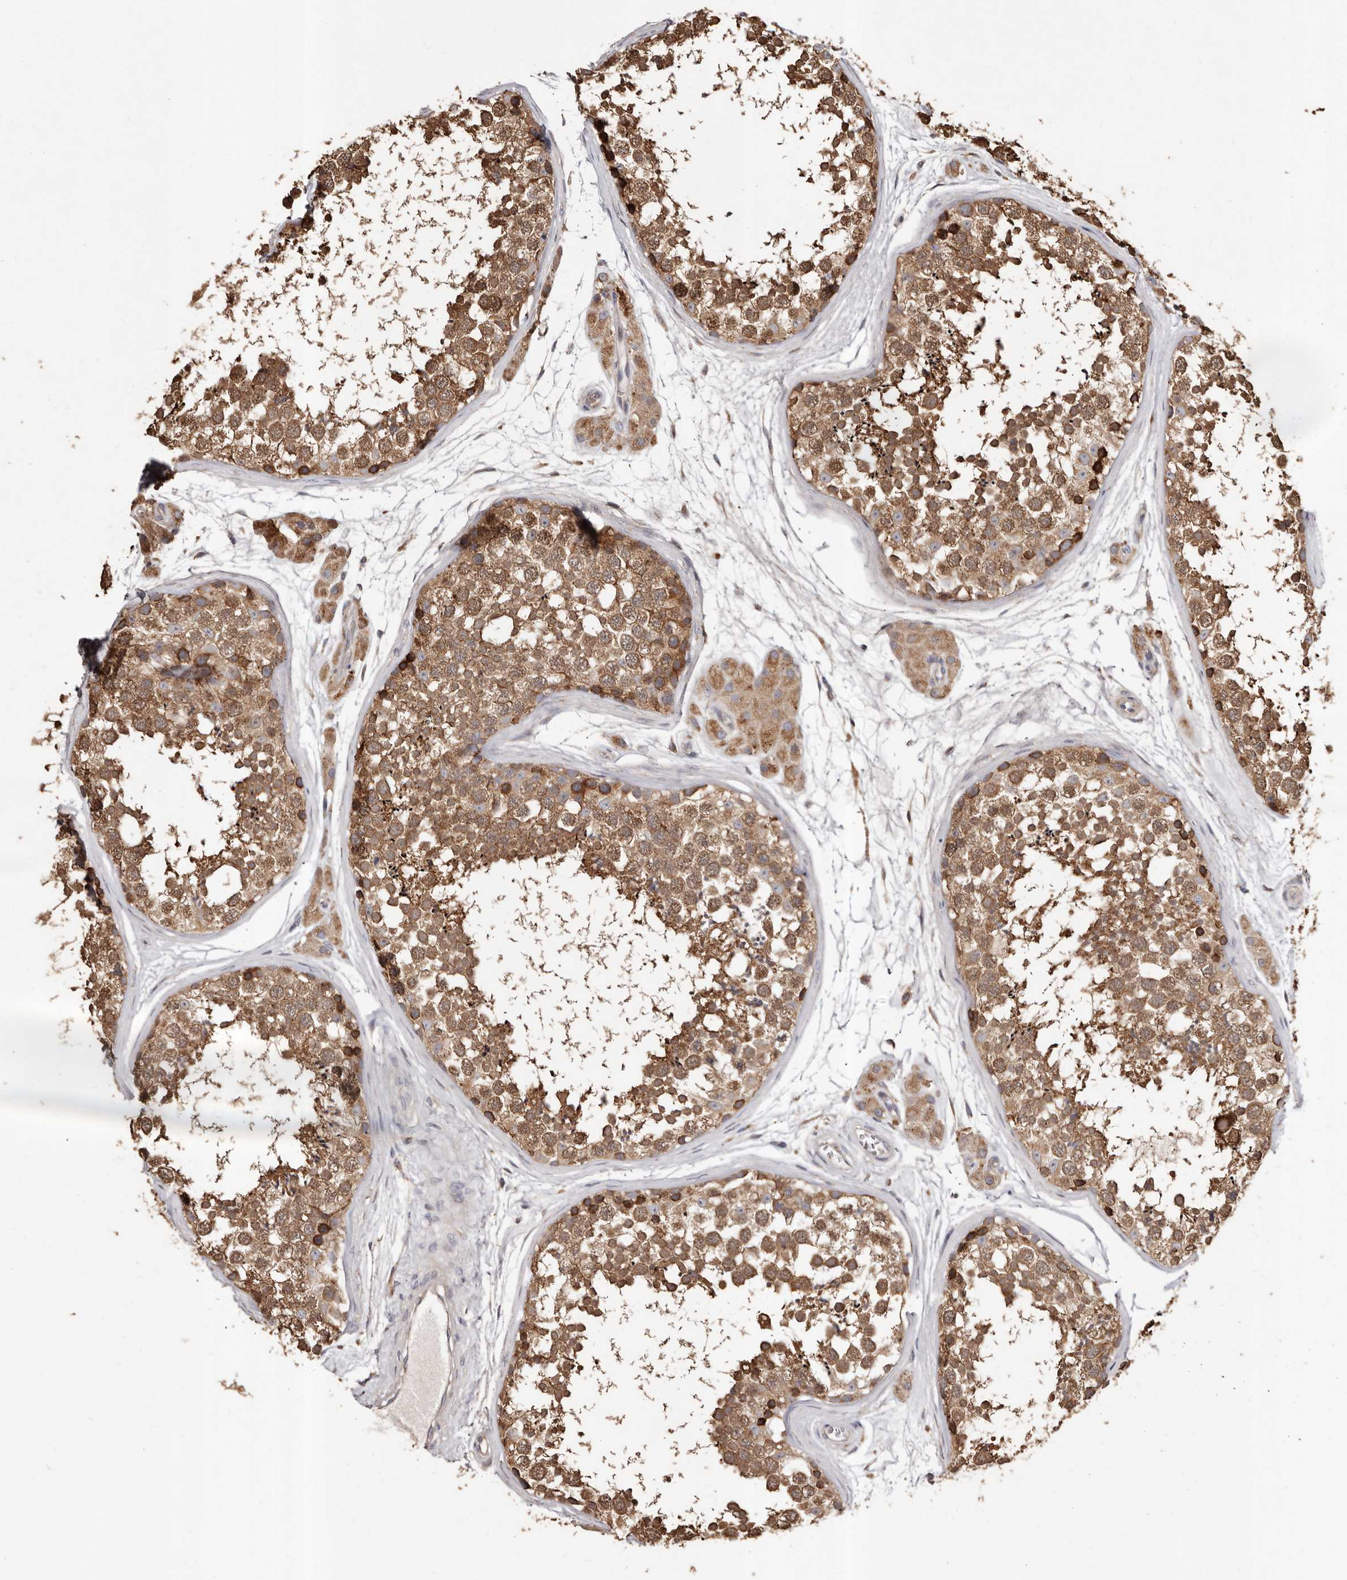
{"staining": {"intensity": "moderate", "quantity": ">75%", "location": "cytoplasmic/membranous"}, "tissue": "testis", "cell_type": "Cells in seminiferous ducts", "image_type": "normal", "snomed": [{"axis": "morphology", "description": "Normal tissue, NOS"}, {"axis": "topography", "description": "Testis"}], "caption": "About >75% of cells in seminiferous ducts in unremarkable testis reveal moderate cytoplasmic/membranous protein positivity as visualized by brown immunohistochemical staining.", "gene": "STEAP2", "patient": {"sex": "male", "age": 56}}